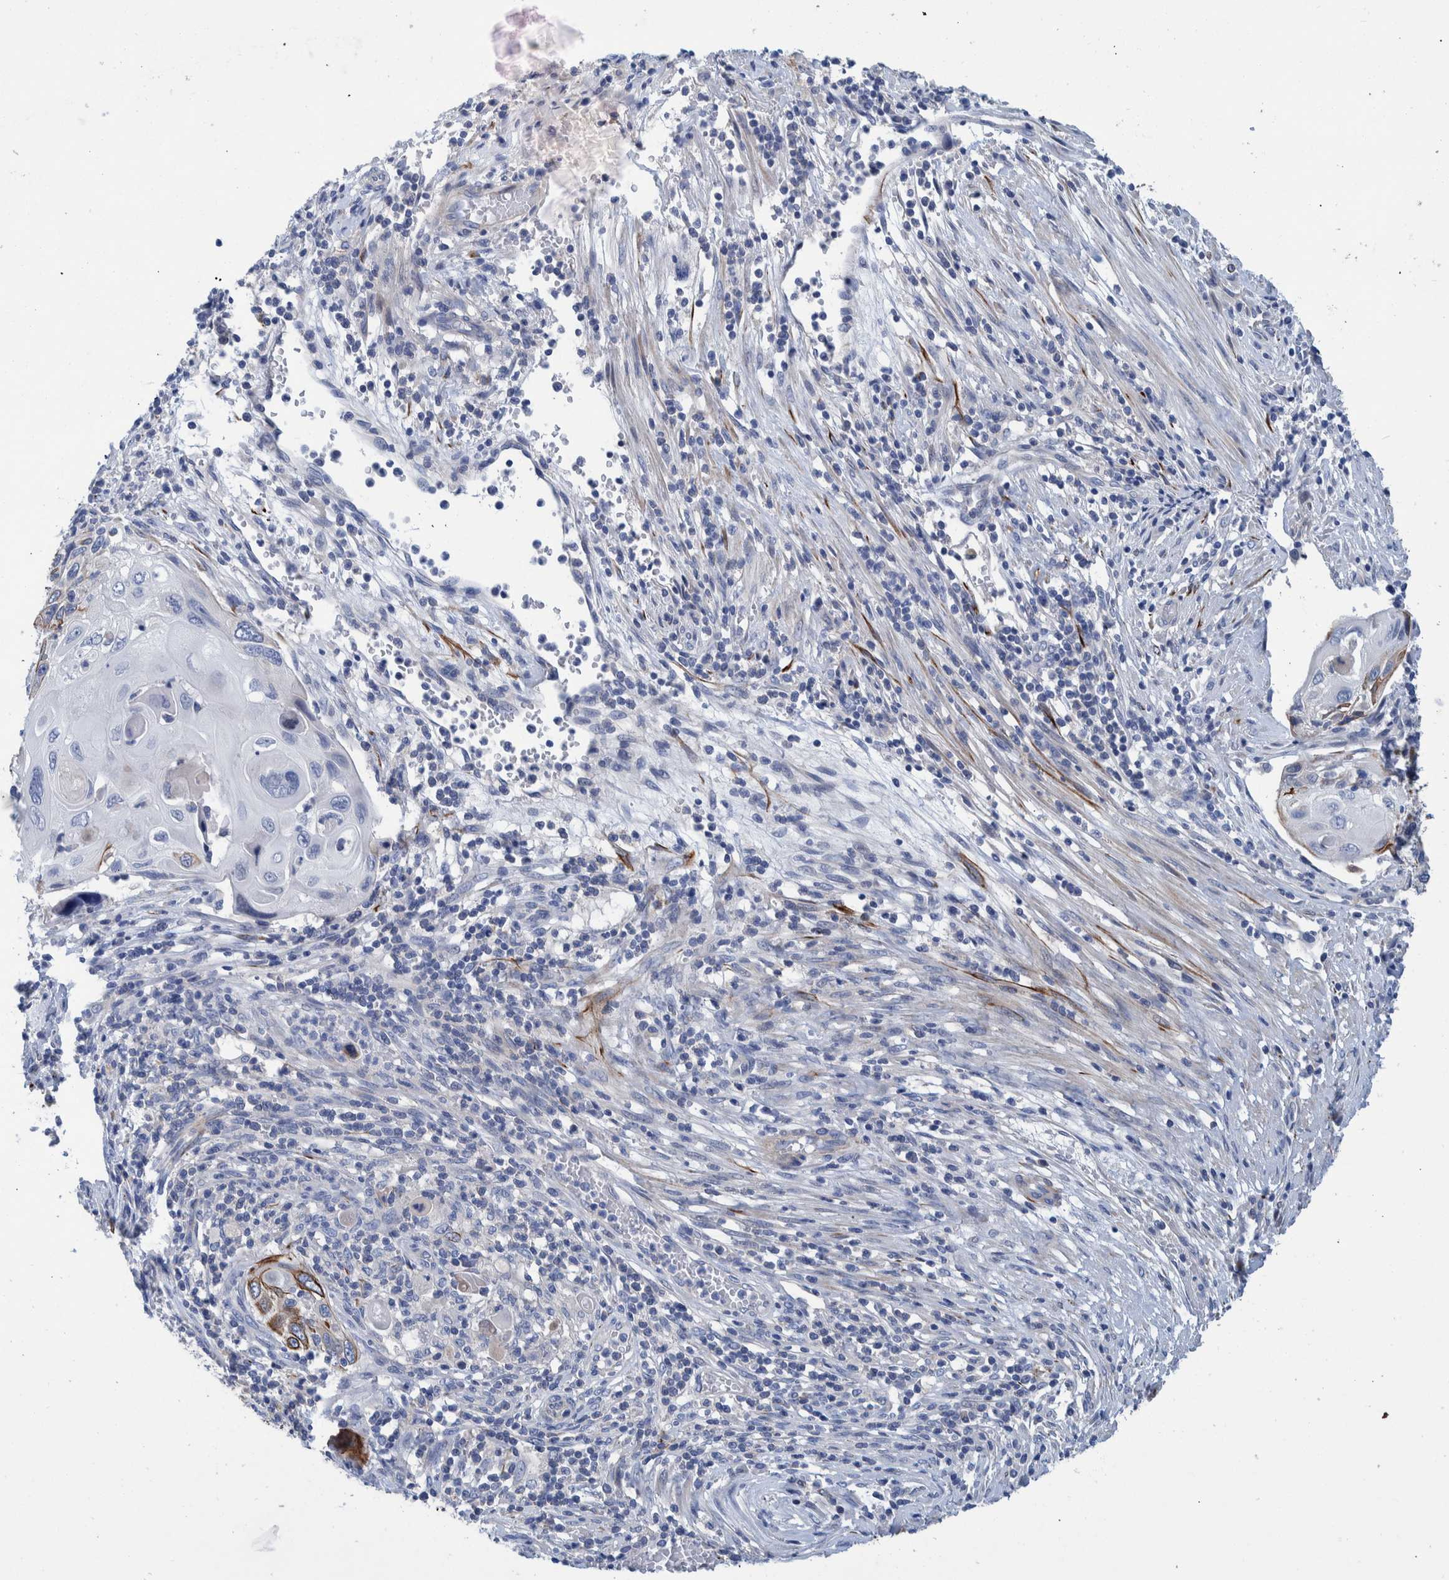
{"staining": {"intensity": "moderate", "quantity": "<25%", "location": "cytoplasmic/membranous"}, "tissue": "cervical cancer", "cell_type": "Tumor cells", "image_type": "cancer", "snomed": [{"axis": "morphology", "description": "Squamous cell carcinoma, NOS"}, {"axis": "topography", "description": "Cervix"}], "caption": "A high-resolution histopathology image shows immunohistochemistry (IHC) staining of cervical cancer (squamous cell carcinoma), which exhibits moderate cytoplasmic/membranous staining in approximately <25% of tumor cells.", "gene": "MKS1", "patient": {"sex": "female", "age": 70}}